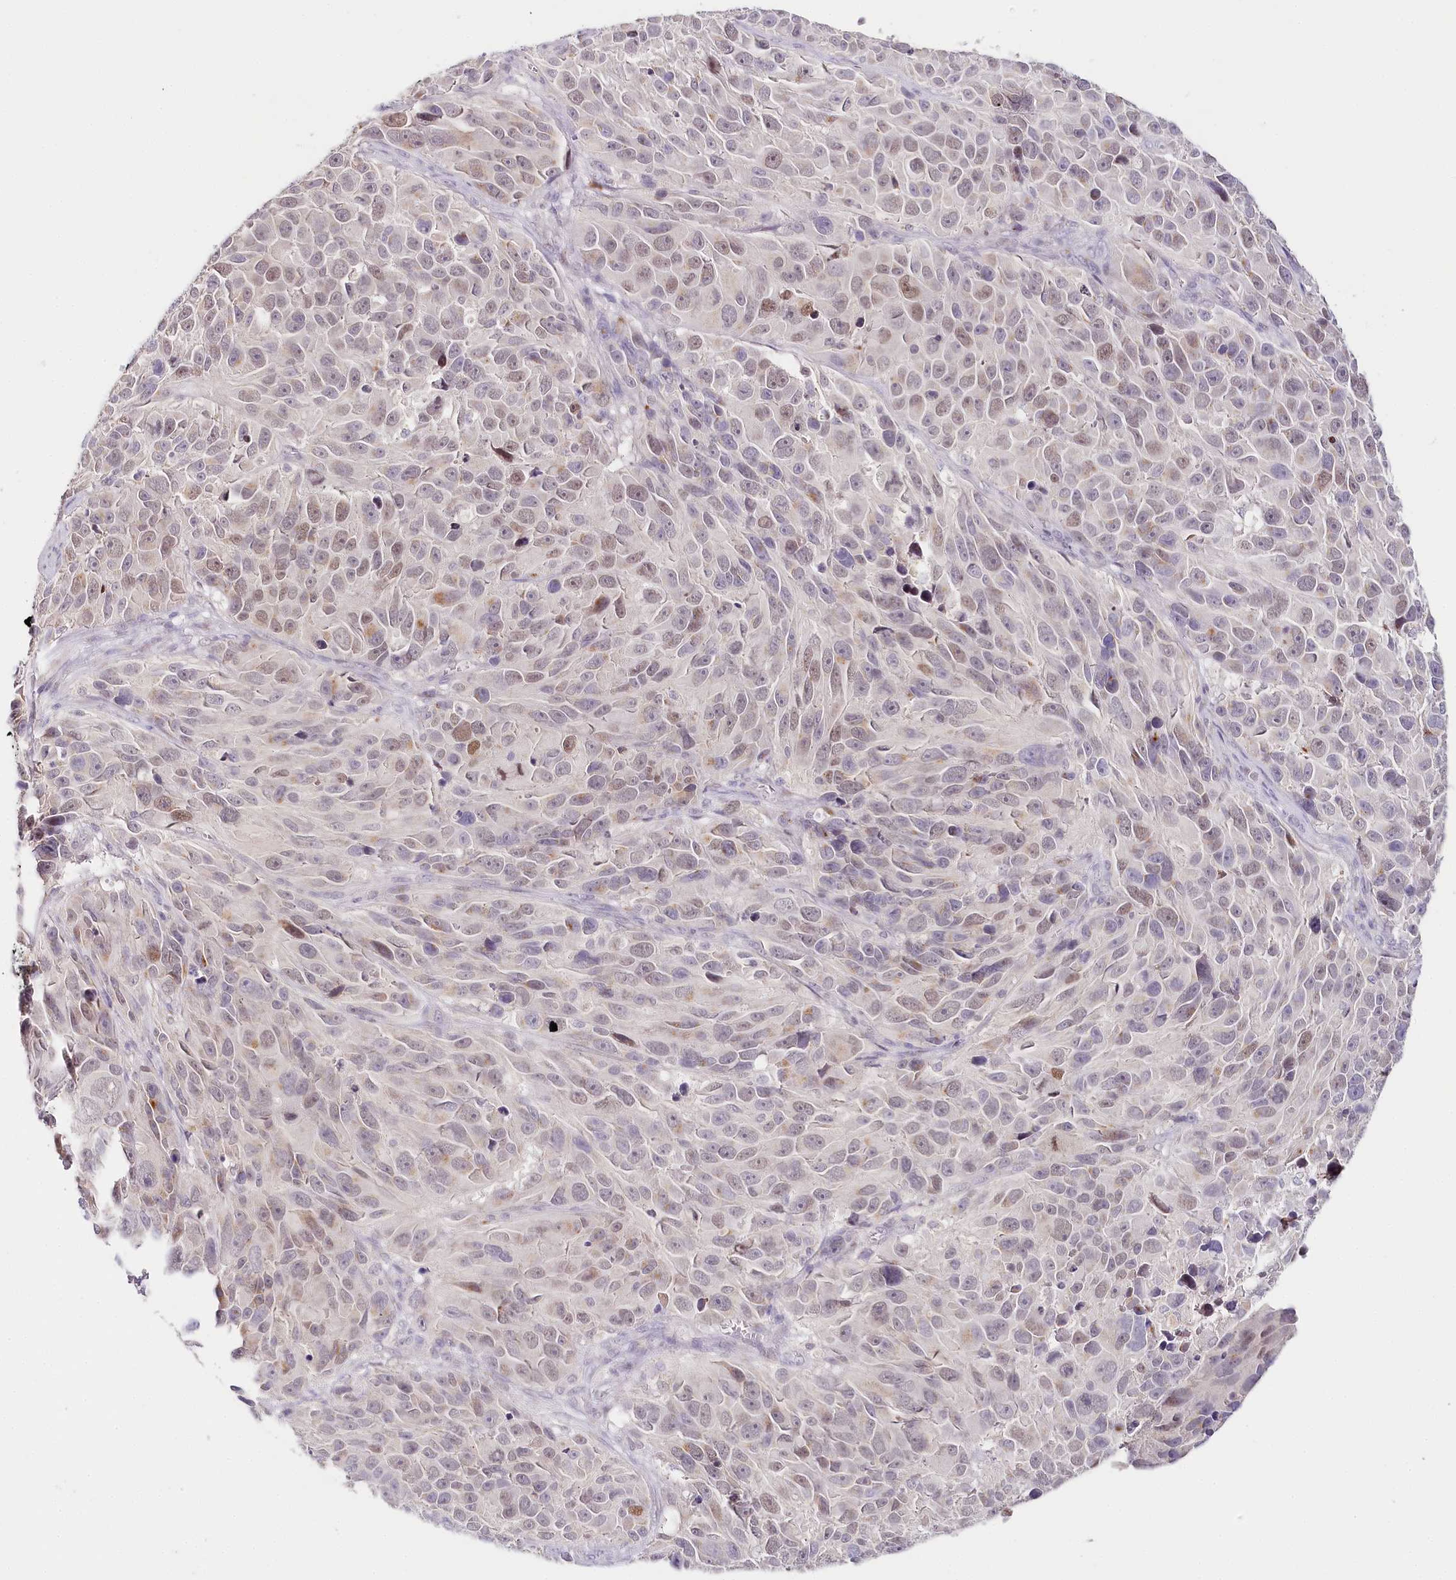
{"staining": {"intensity": "weak", "quantity": "25%-75%", "location": "nuclear"}, "tissue": "melanoma", "cell_type": "Tumor cells", "image_type": "cancer", "snomed": [{"axis": "morphology", "description": "Malignant melanoma, NOS"}, {"axis": "topography", "description": "Skin"}], "caption": "Malignant melanoma stained with a protein marker exhibits weak staining in tumor cells.", "gene": "TP53", "patient": {"sex": "male", "age": 84}}